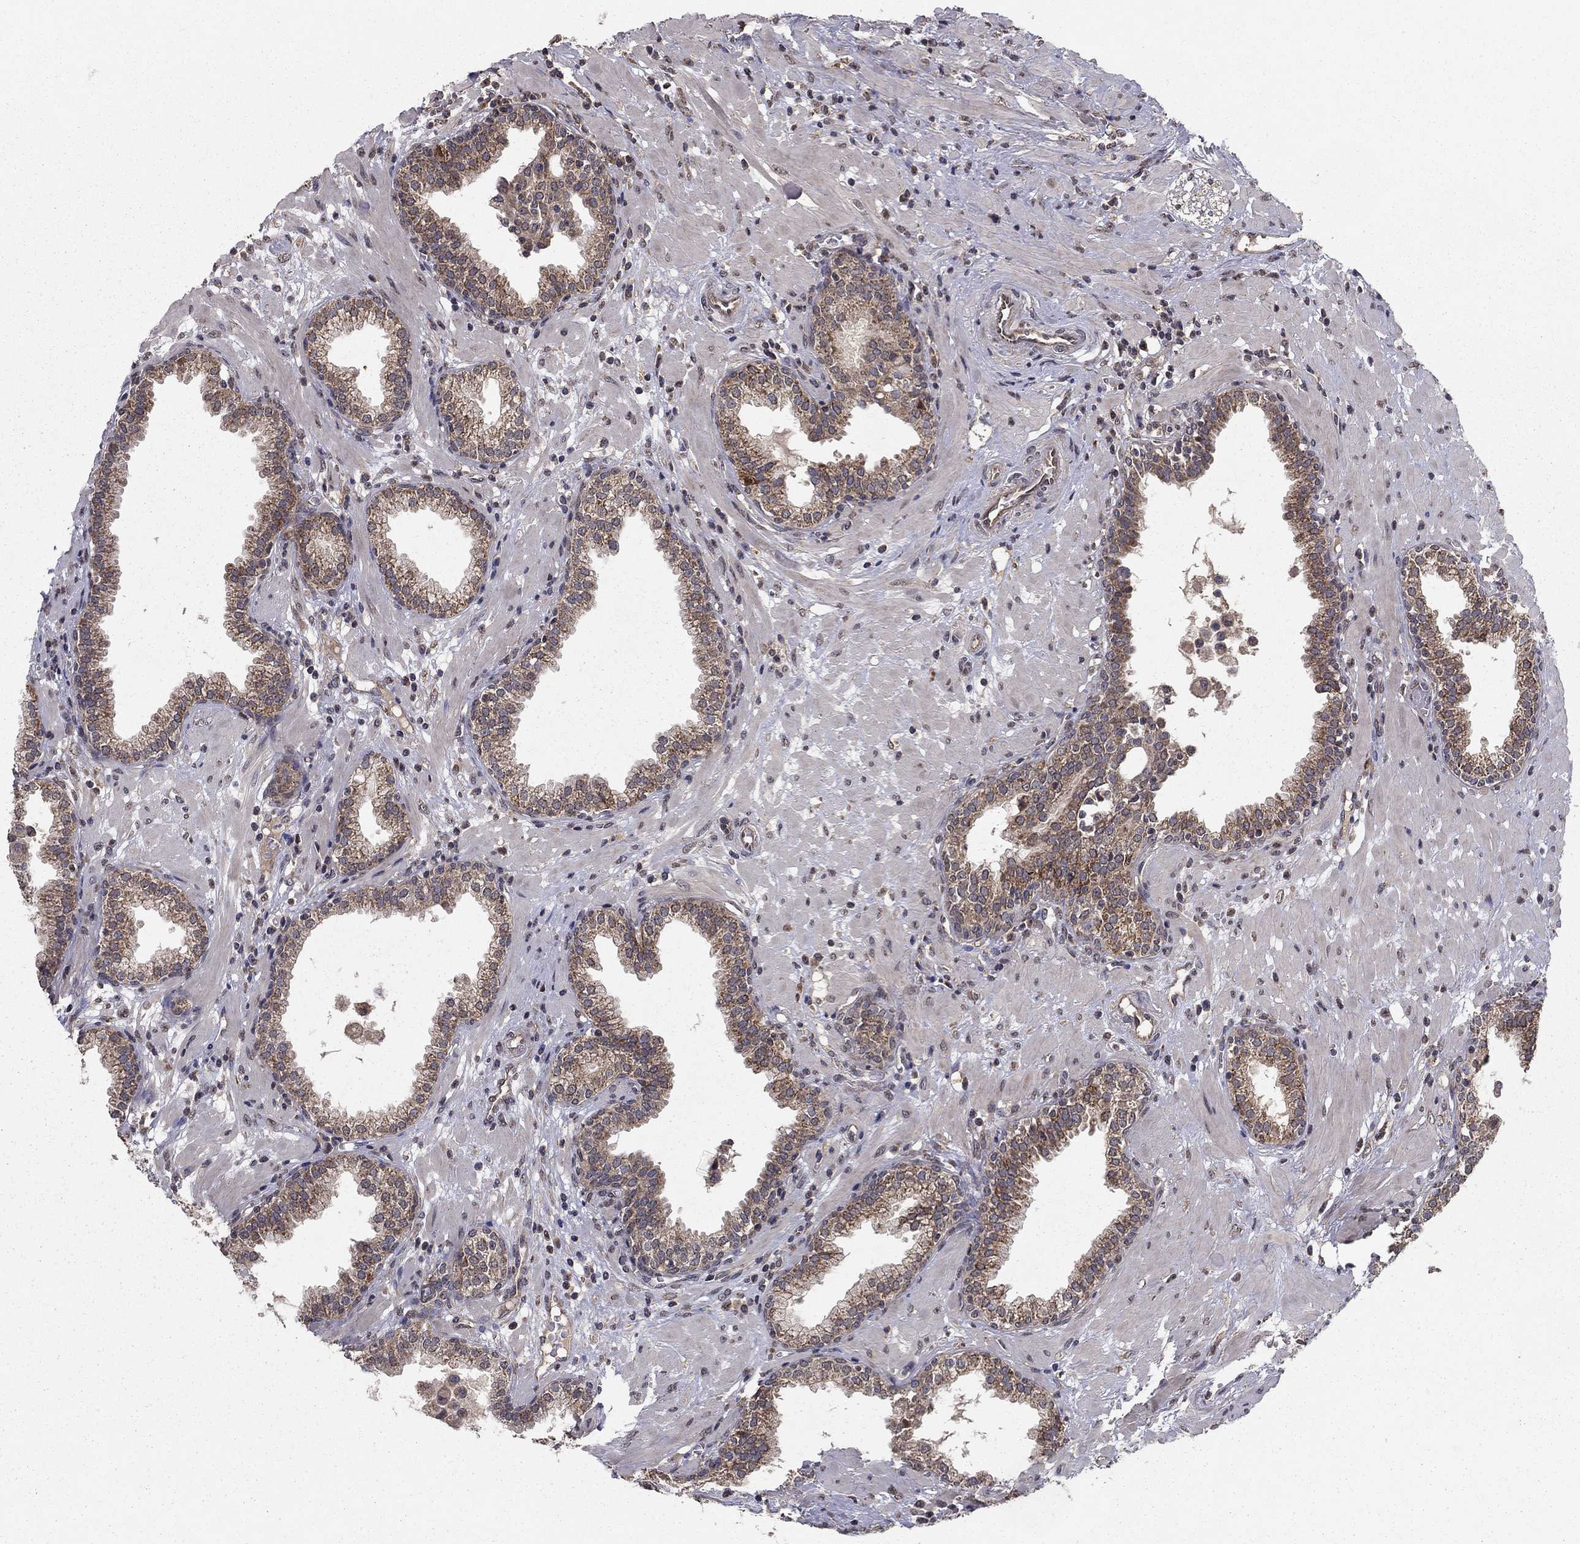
{"staining": {"intensity": "moderate", "quantity": "25%-75%", "location": "cytoplasmic/membranous"}, "tissue": "prostate", "cell_type": "Glandular cells", "image_type": "normal", "snomed": [{"axis": "morphology", "description": "Normal tissue, NOS"}, {"axis": "topography", "description": "Prostate"}], "caption": "IHC histopathology image of normal prostate stained for a protein (brown), which reveals medium levels of moderate cytoplasmic/membranous expression in approximately 25%-75% of glandular cells.", "gene": "SLC2A13", "patient": {"sex": "male", "age": 64}}